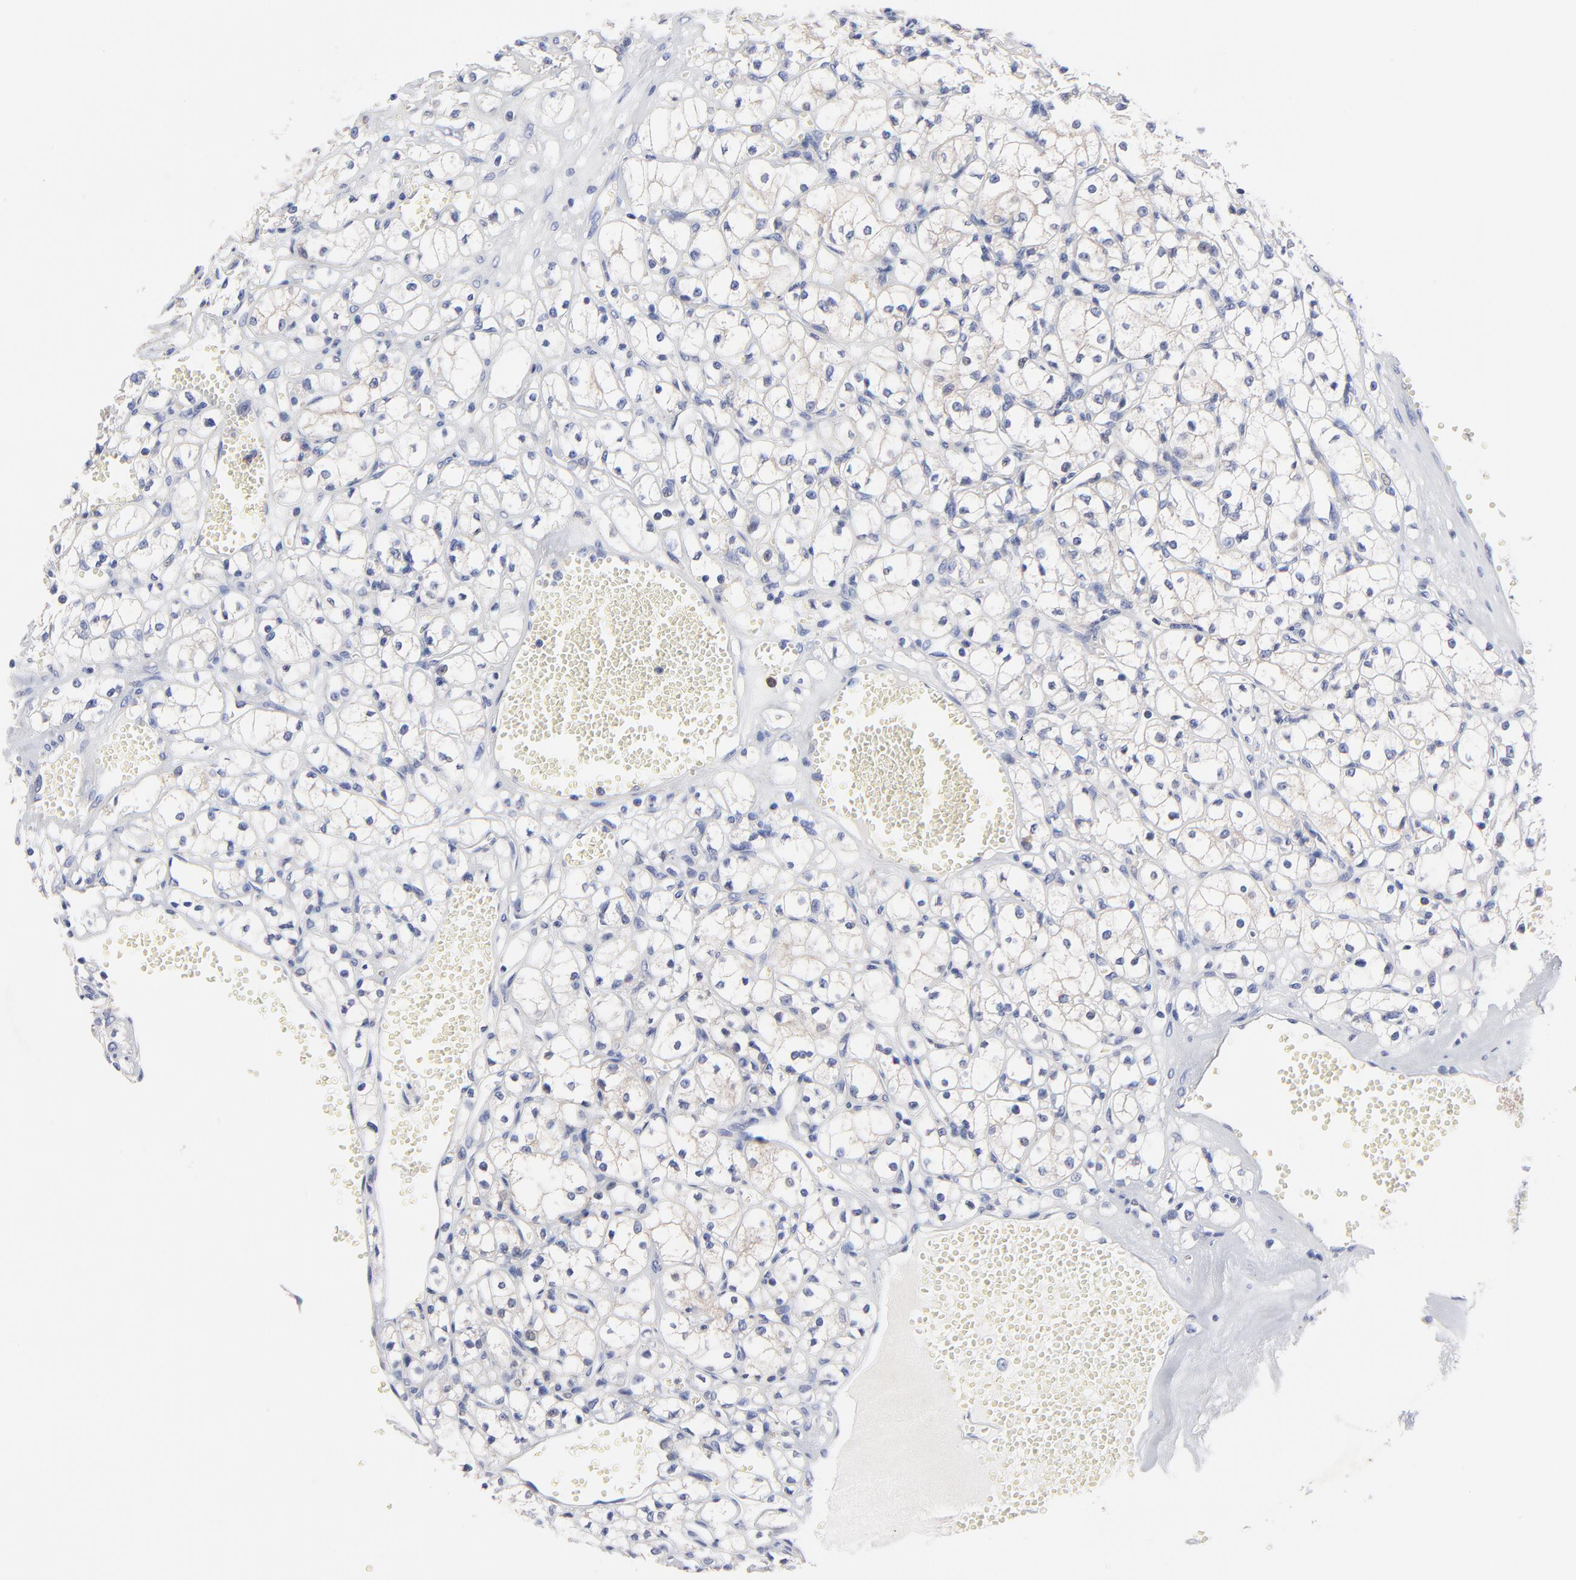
{"staining": {"intensity": "negative", "quantity": "none", "location": "none"}, "tissue": "renal cancer", "cell_type": "Tumor cells", "image_type": "cancer", "snomed": [{"axis": "morphology", "description": "Adenocarcinoma, NOS"}, {"axis": "topography", "description": "Kidney"}], "caption": "Renal cancer was stained to show a protein in brown. There is no significant positivity in tumor cells. (Stains: DAB immunohistochemistry (IHC) with hematoxylin counter stain, Microscopy: brightfield microscopy at high magnification).", "gene": "PPFIBP2", "patient": {"sex": "male", "age": 61}}